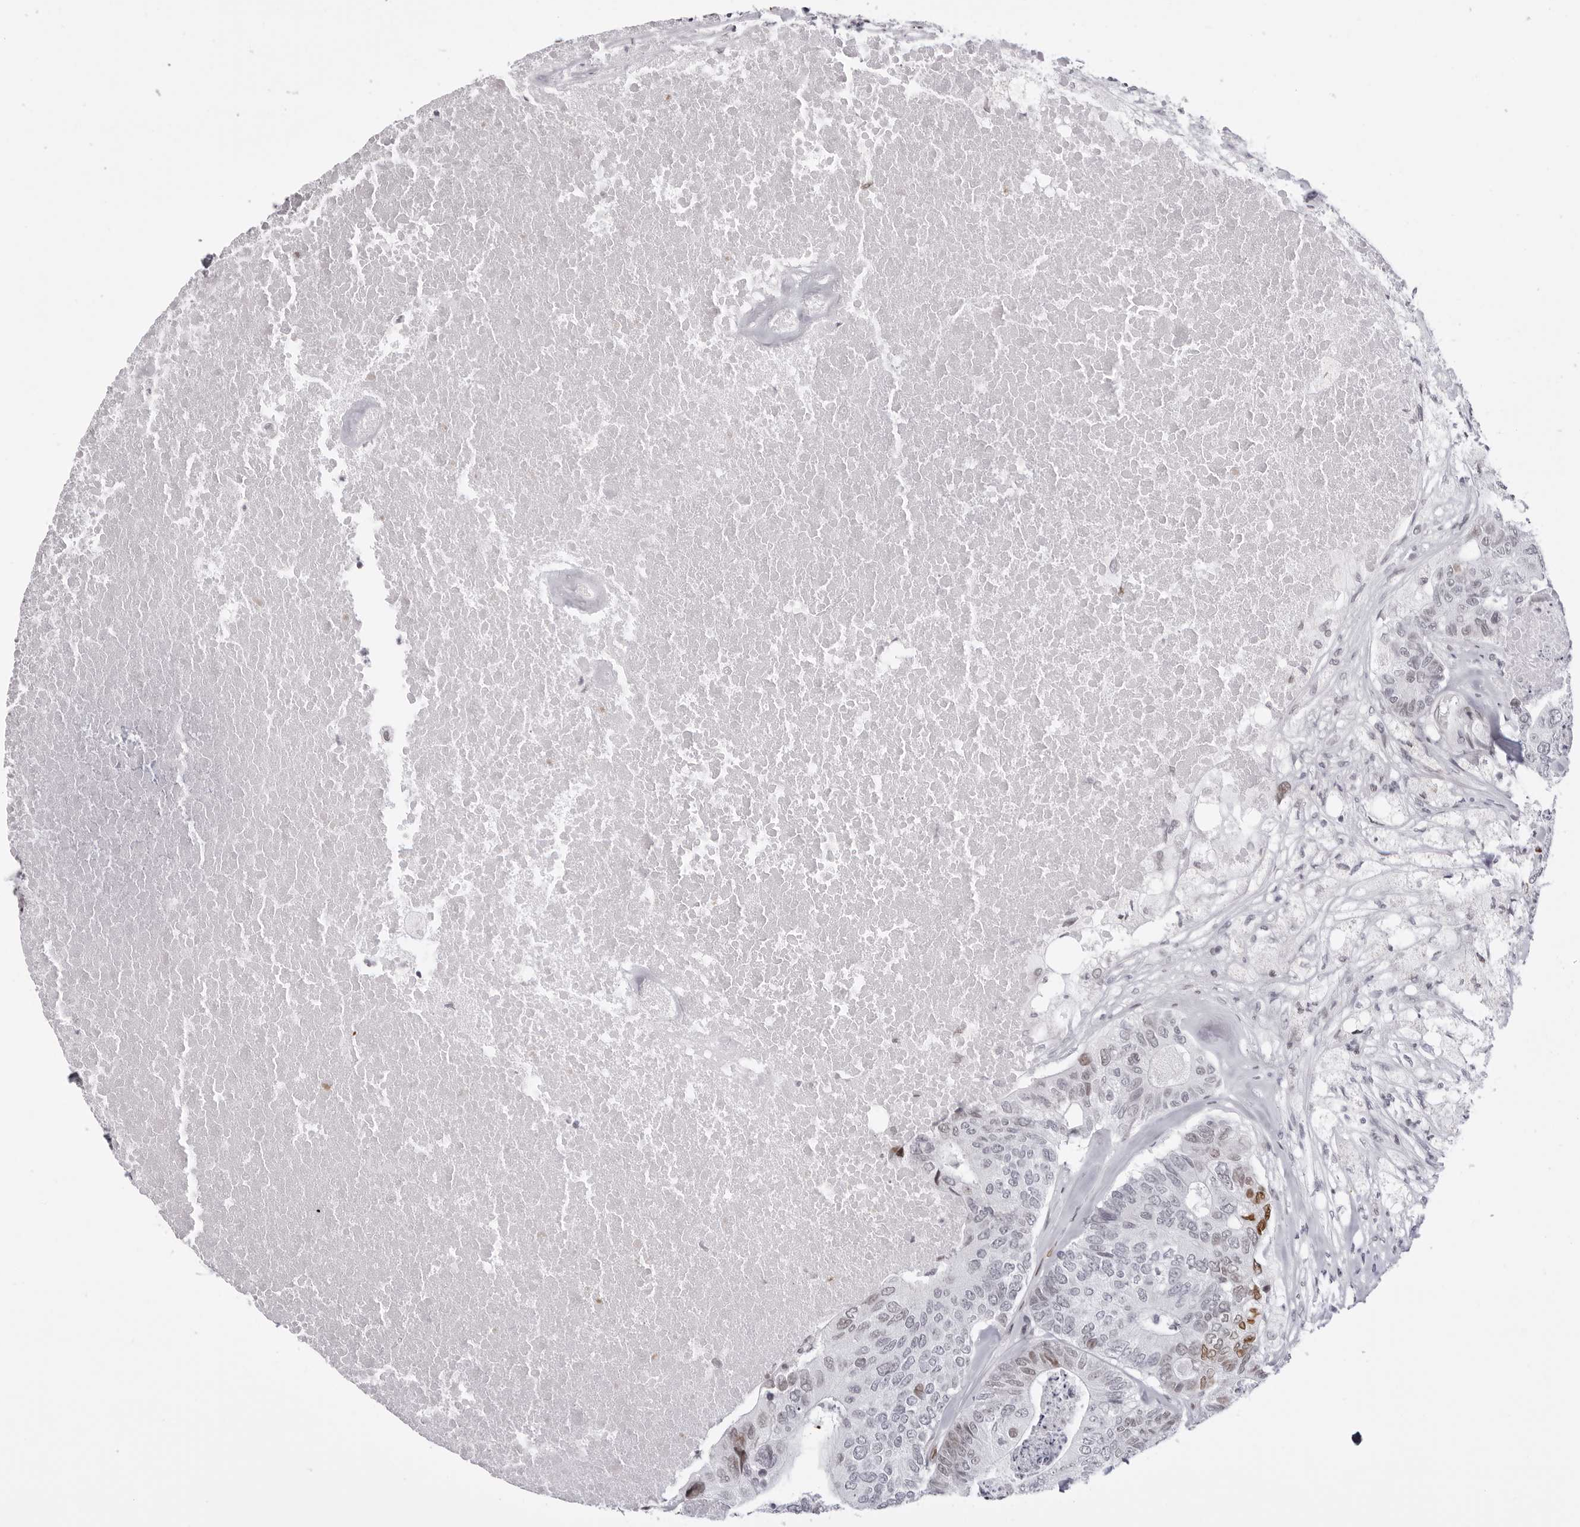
{"staining": {"intensity": "moderate", "quantity": "<25%", "location": "nuclear"}, "tissue": "colorectal cancer", "cell_type": "Tumor cells", "image_type": "cancer", "snomed": [{"axis": "morphology", "description": "Adenocarcinoma, NOS"}, {"axis": "topography", "description": "Colon"}], "caption": "Immunohistochemical staining of human colorectal adenocarcinoma displays low levels of moderate nuclear positivity in about <25% of tumor cells.", "gene": "MAFK", "patient": {"sex": "female", "age": 67}}